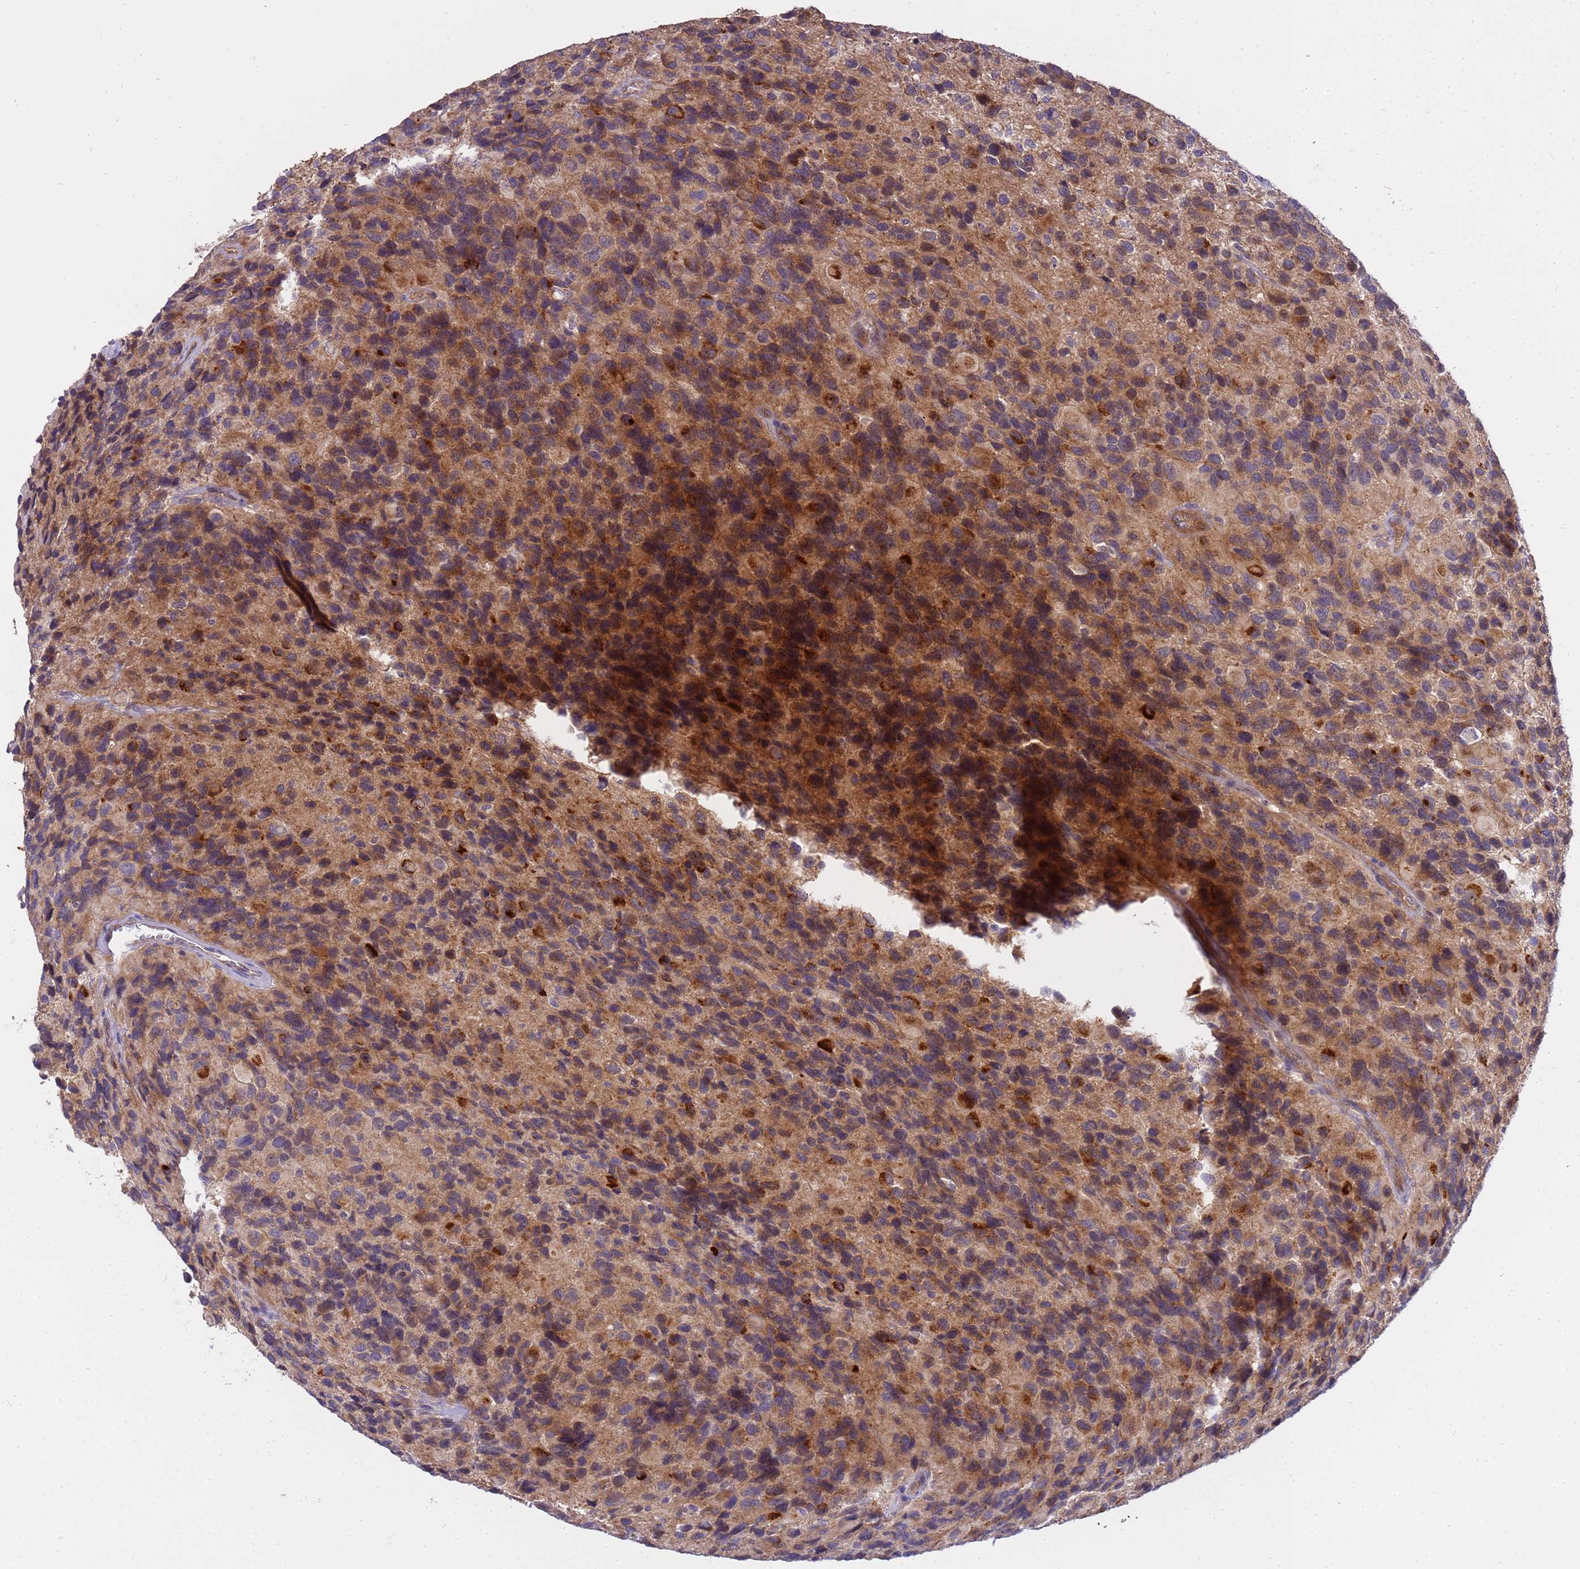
{"staining": {"intensity": "moderate", "quantity": "25%-75%", "location": "cytoplasmic/membranous"}, "tissue": "glioma", "cell_type": "Tumor cells", "image_type": "cancer", "snomed": [{"axis": "morphology", "description": "Glioma, malignant, High grade"}, {"axis": "topography", "description": "Brain"}], "caption": "This image displays glioma stained with immunohistochemistry to label a protein in brown. The cytoplasmic/membranous of tumor cells show moderate positivity for the protein. Nuclei are counter-stained blue.", "gene": "SMCO3", "patient": {"sex": "male", "age": 77}}